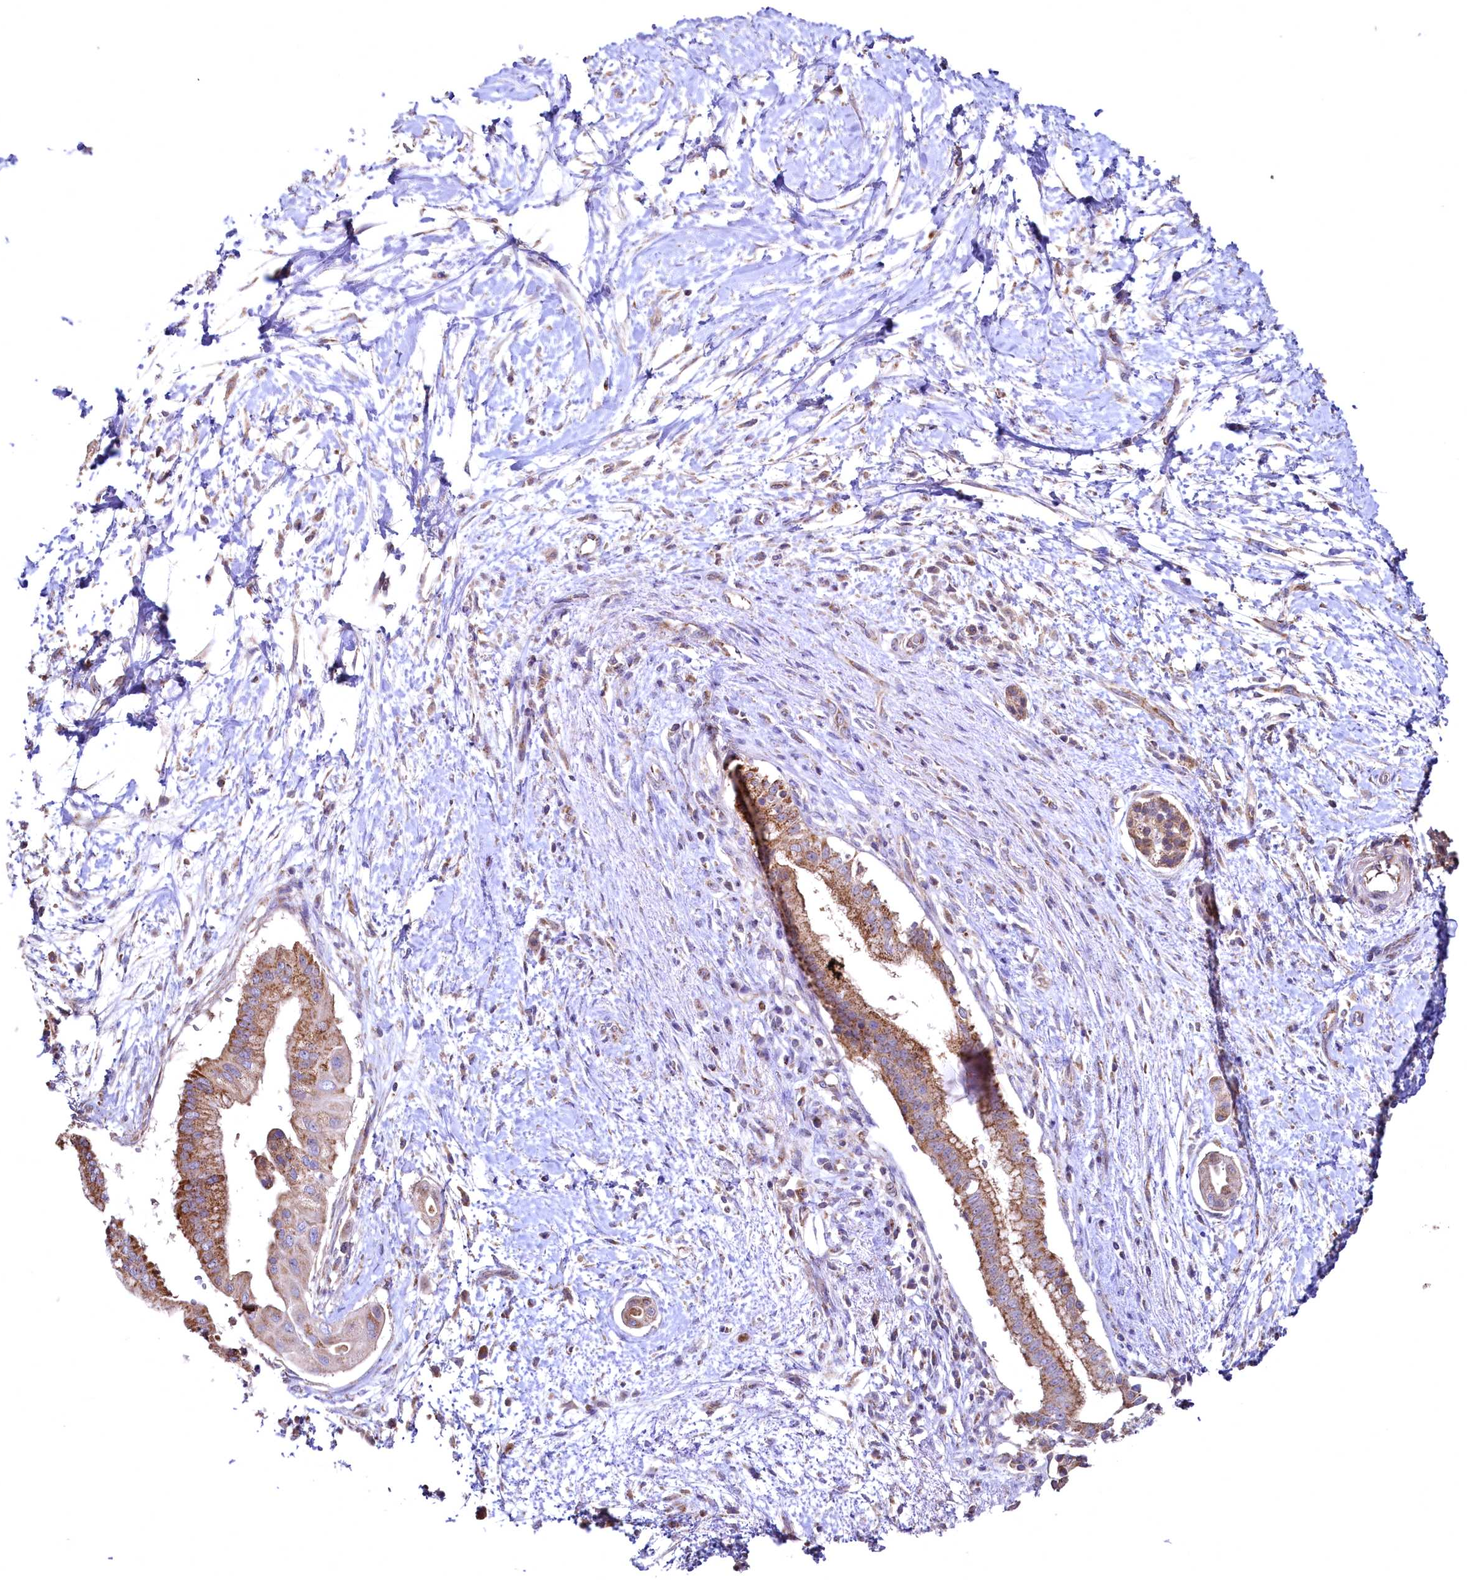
{"staining": {"intensity": "moderate", "quantity": ">75%", "location": "cytoplasmic/membranous"}, "tissue": "pancreatic cancer", "cell_type": "Tumor cells", "image_type": "cancer", "snomed": [{"axis": "morphology", "description": "Adenocarcinoma, NOS"}, {"axis": "topography", "description": "Pancreas"}], "caption": "Immunohistochemical staining of pancreatic cancer exhibits medium levels of moderate cytoplasmic/membranous staining in about >75% of tumor cells. The protein of interest is shown in brown color, while the nuclei are stained blue.", "gene": "MRPL57", "patient": {"sex": "male", "age": 68}}